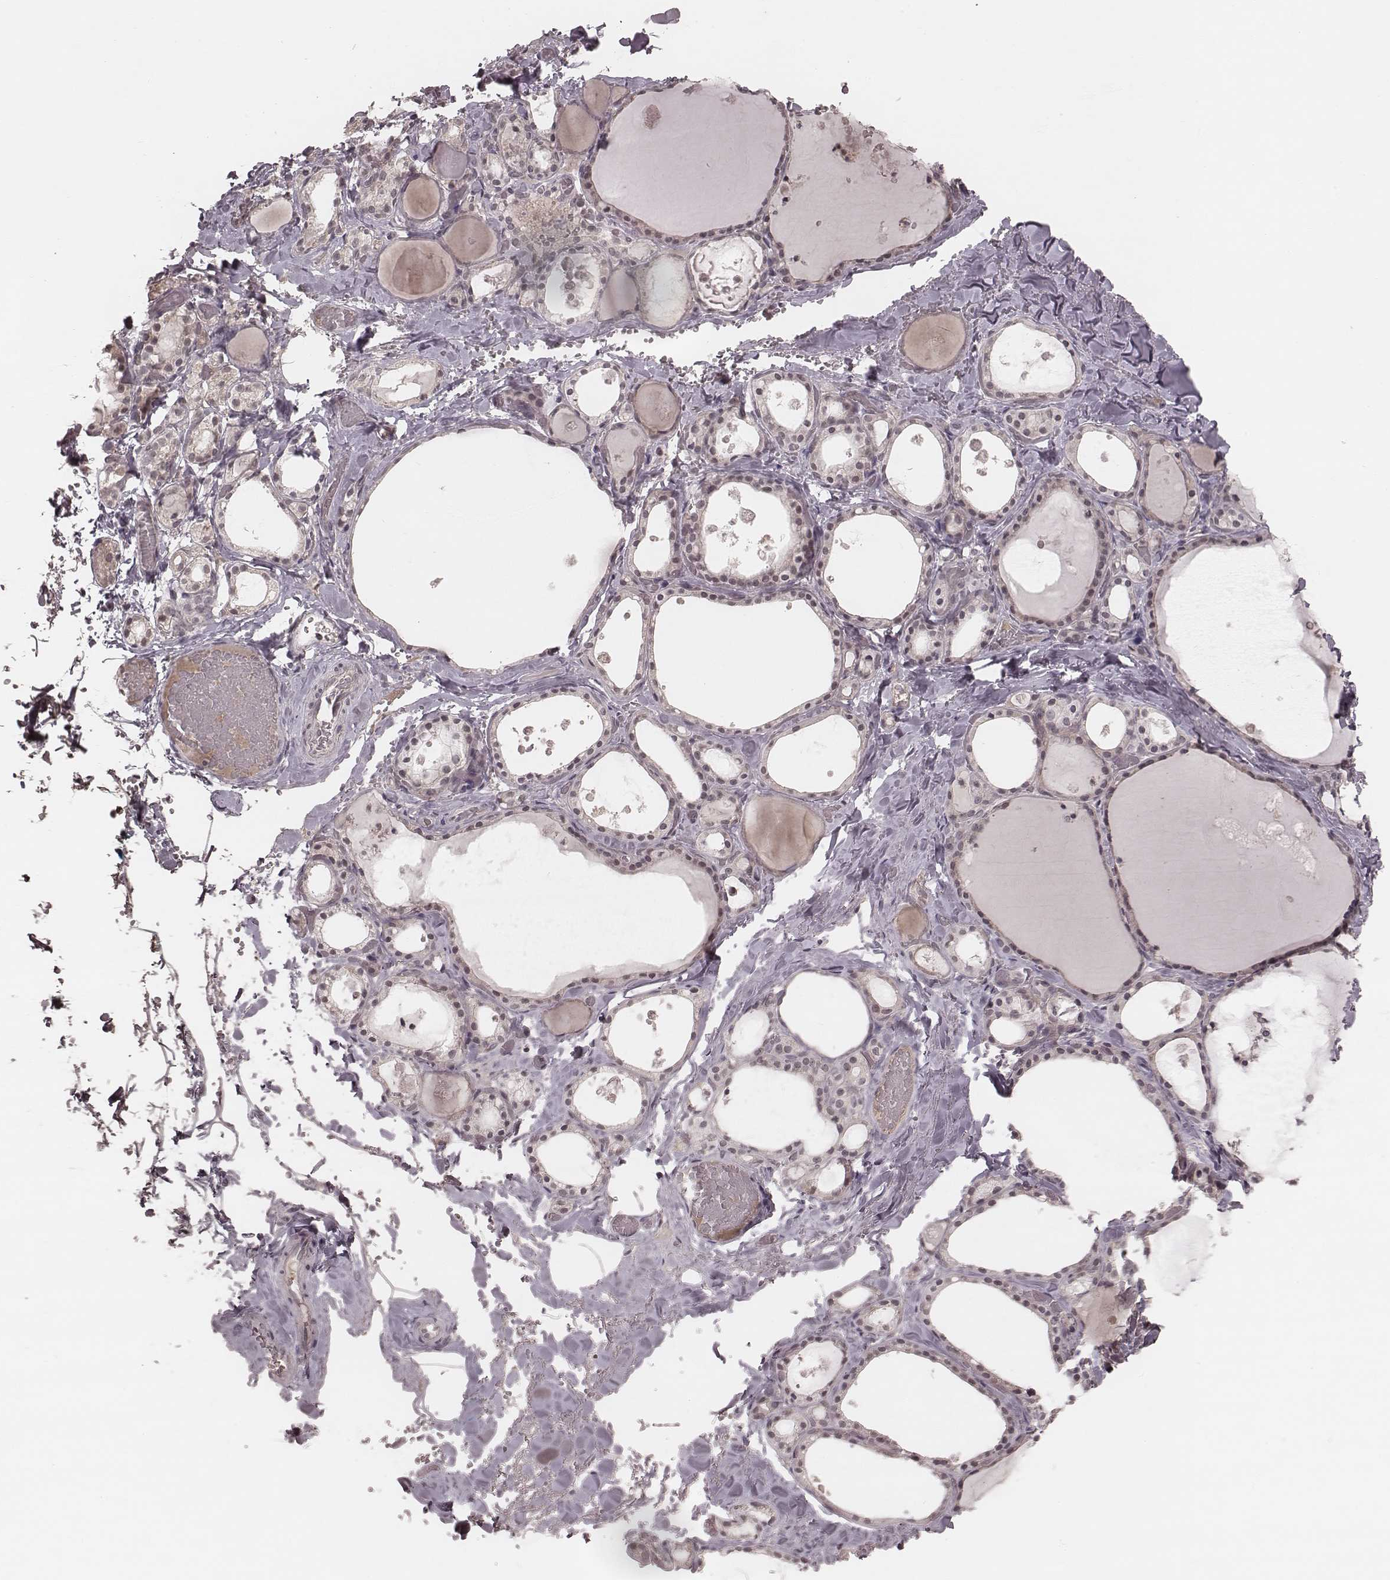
{"staining": {"intensity": "negative", "quantity": "none", "location": "none"}, "tissue": "thyroid gland", "cell_type": "Glandular cells", "image_type": "normal", "snomed": [{"axis": "morphology", "description": "Normal tissue, NOS"}, {"axis": "topography", "description": "Thyroid gland"}], "caption": "This is a micrograph of IHC staining of unremarkable thyroid gland, which shows no positivity in glandular cells.", "gene": "IL5", "patient": {"sex": "male", "age": 56}}